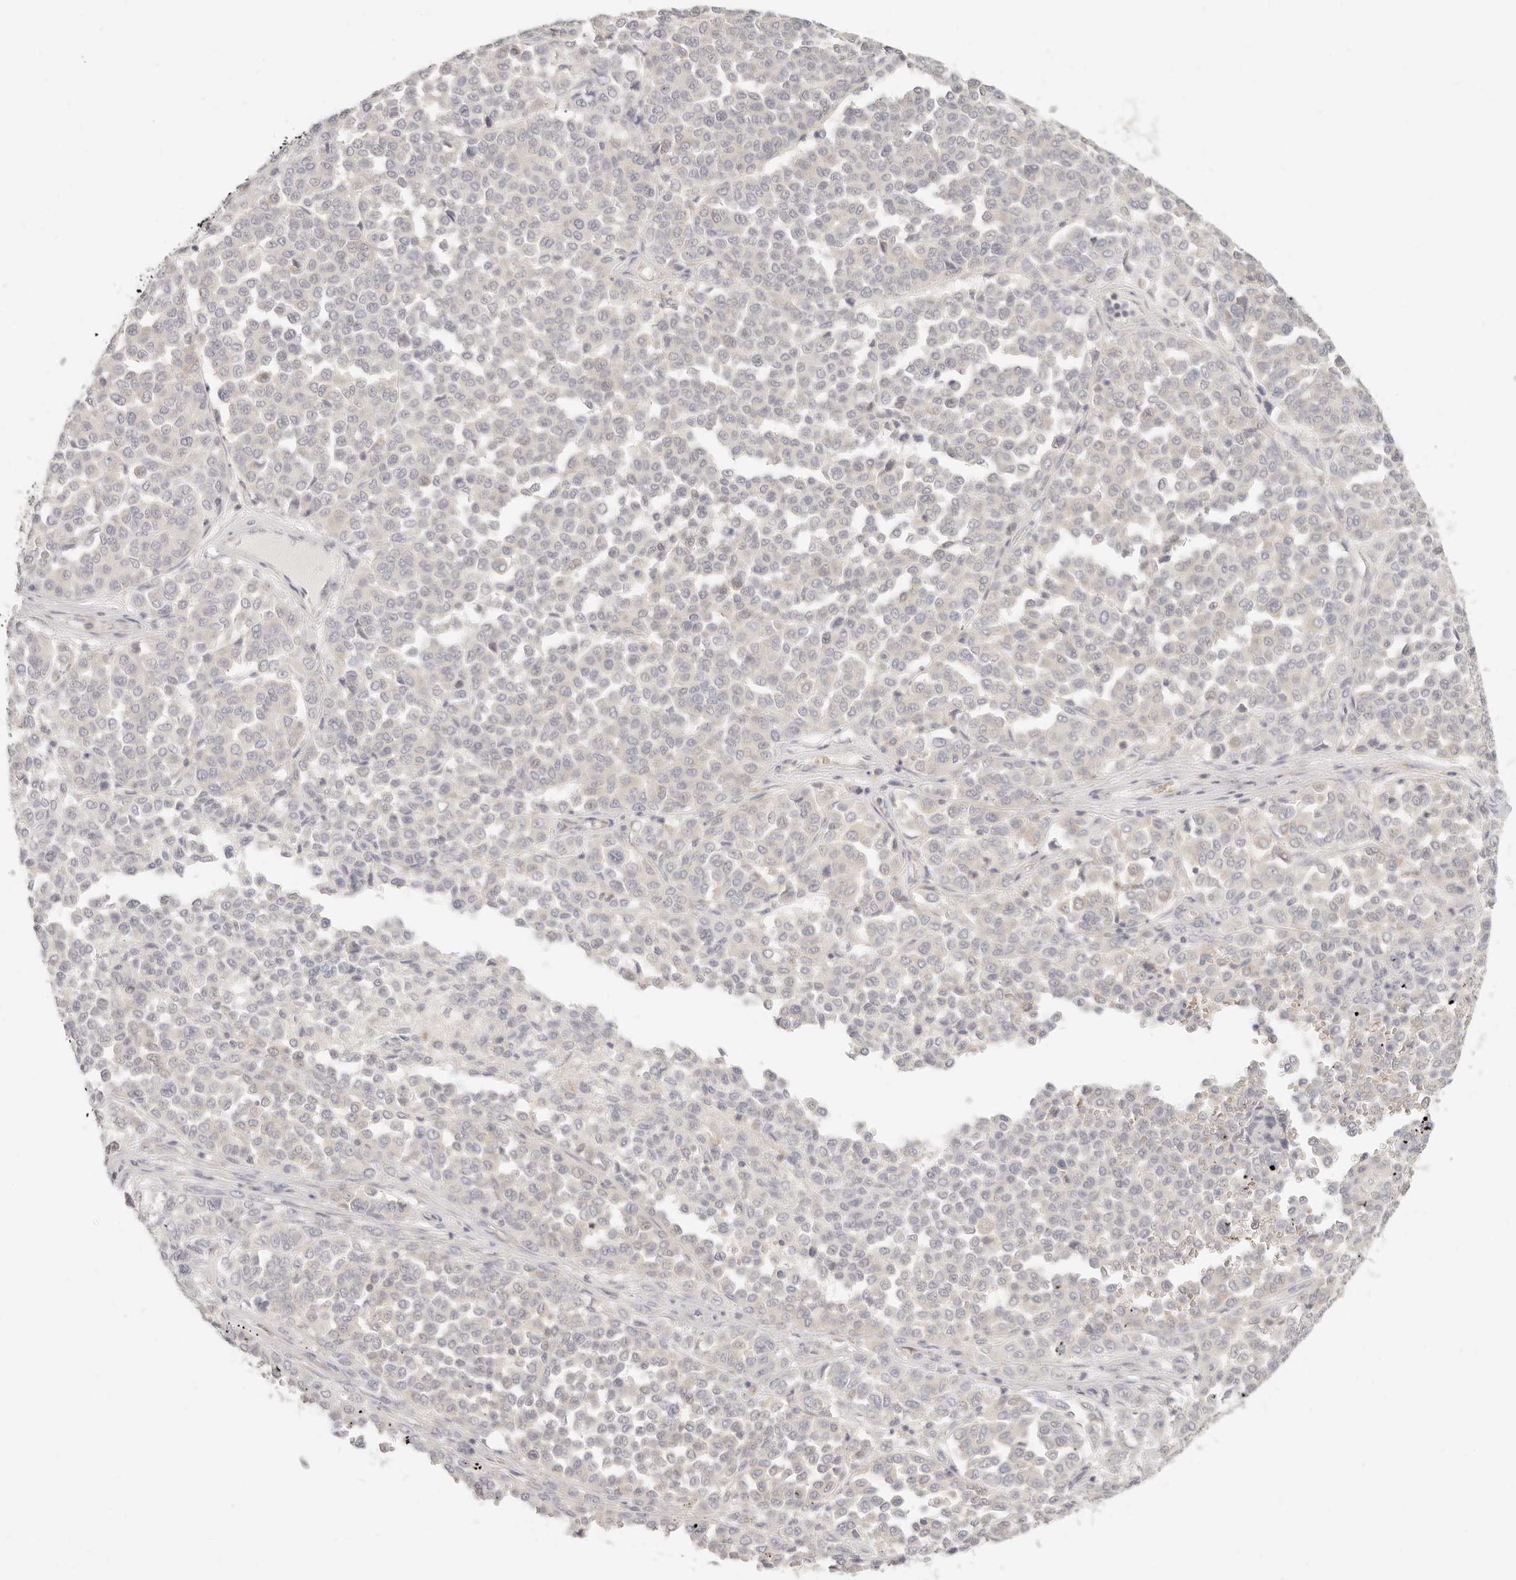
{"staining": {"intensity": "negative", "quantity": "none", "location": "none"}, "tissue": "melanoma", "cell_type": "Tumor cells", "image_type": "cancer", "snomed": [{"axis": "morphology", "description": "Malignant melanoma, Metastatic site"}, {"axis": "topography", "description": "Pancreas"}], "caption": "Melanoma stained for a protein using IHC displays no staining tumor cells.", "gene": "LTB4R2", "patient": {"sex": "female", "age": 30}}